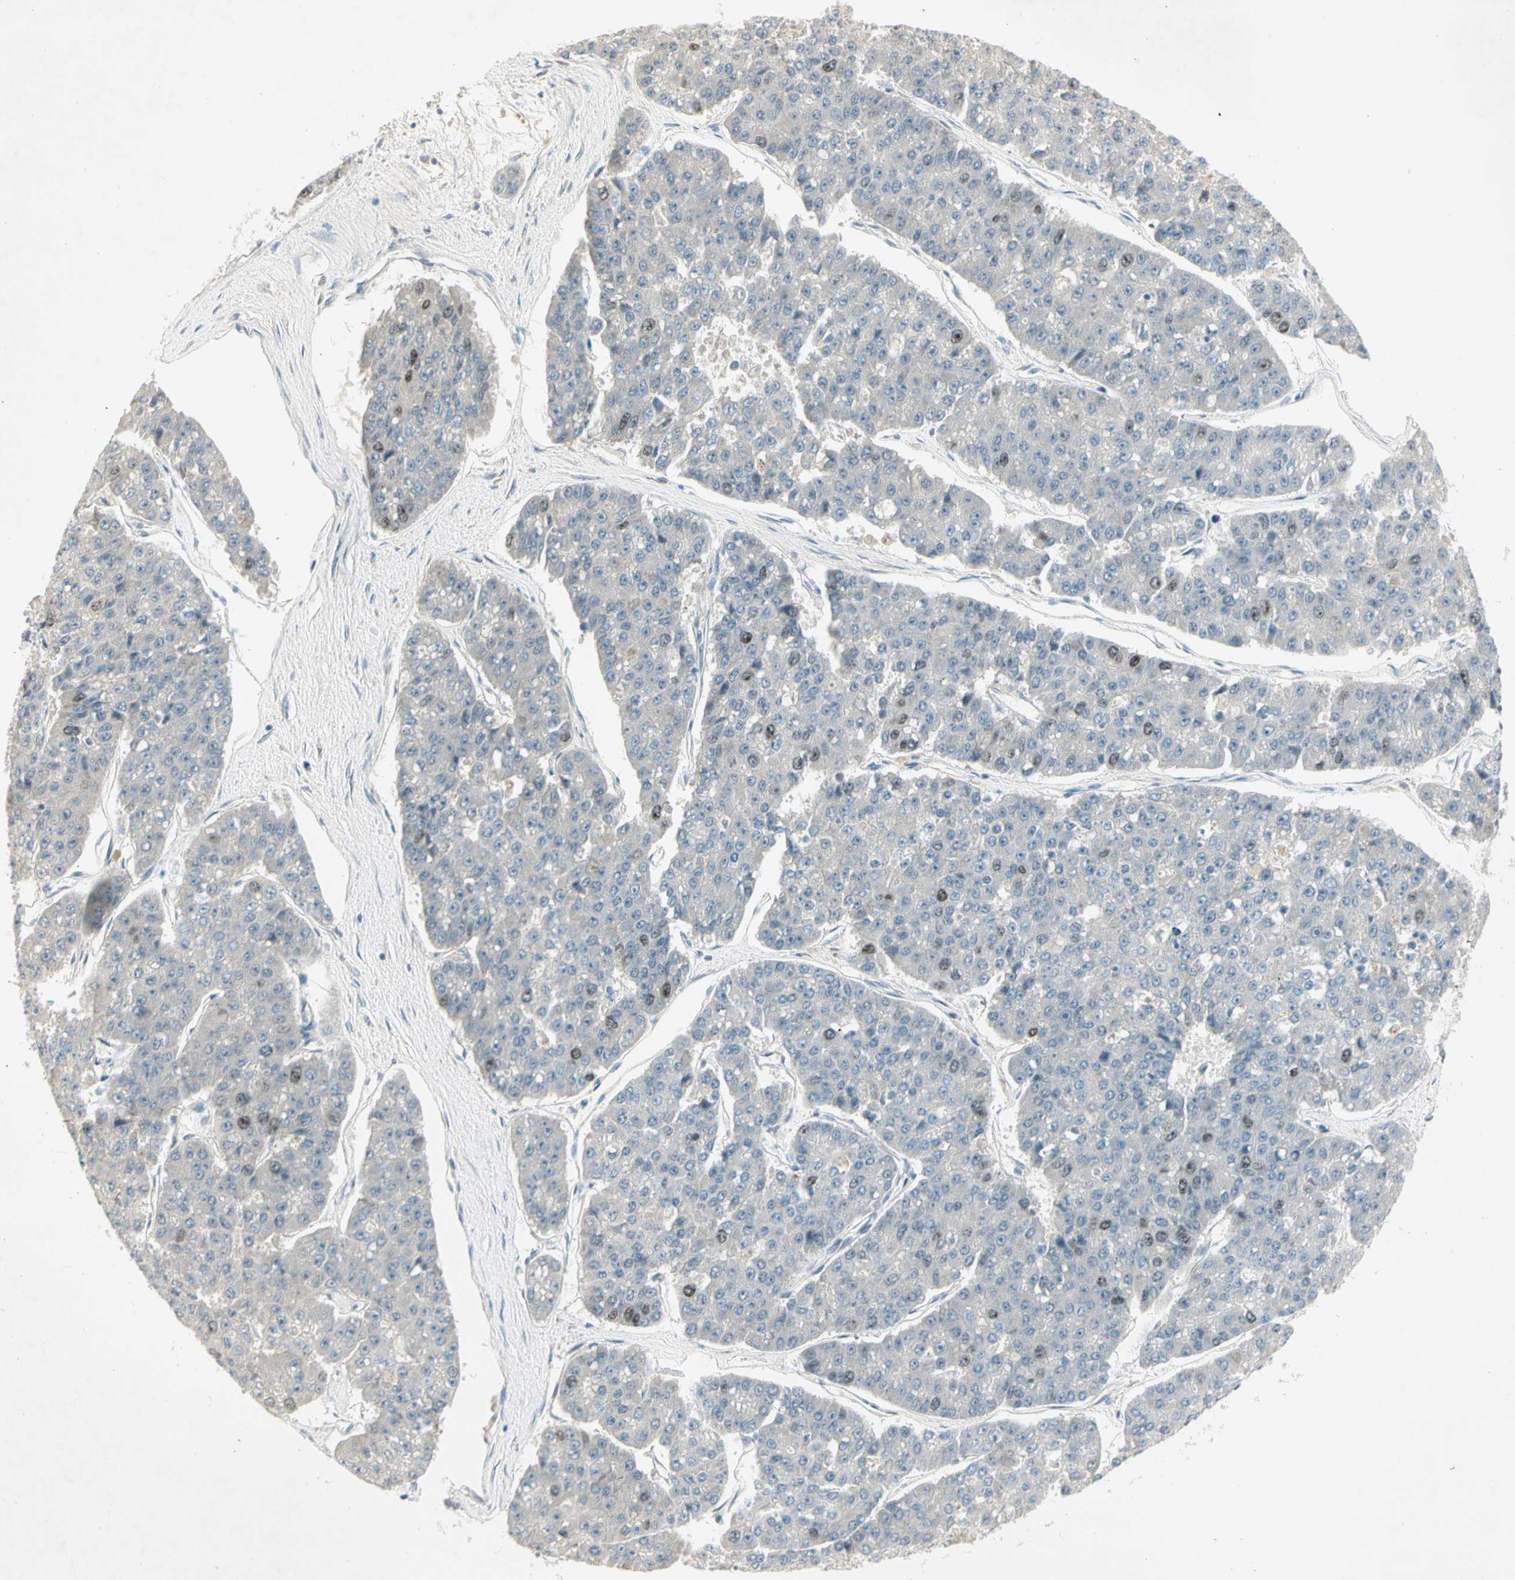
{"staining": {"intensity": "moderate", "quantity": "<25%", "location": "nuclear"}, "tissue": "pancreatic cancer", "cell_type": "Tumor cells", "image_type": "cancer", "snomed": [{"axis": "morphology", "description": "Adenocarcinoma, NOS"}, {"axis": "topography", "description": "Pancreas"}], "caption": "Immunohistochemical staining of human pancreatic adenocarcinoma displays moderate nuclear protein staining in approximately <25% of tumor cells.", "gene": "PITX1", "patient": {"sex": "male", "age": 50}}